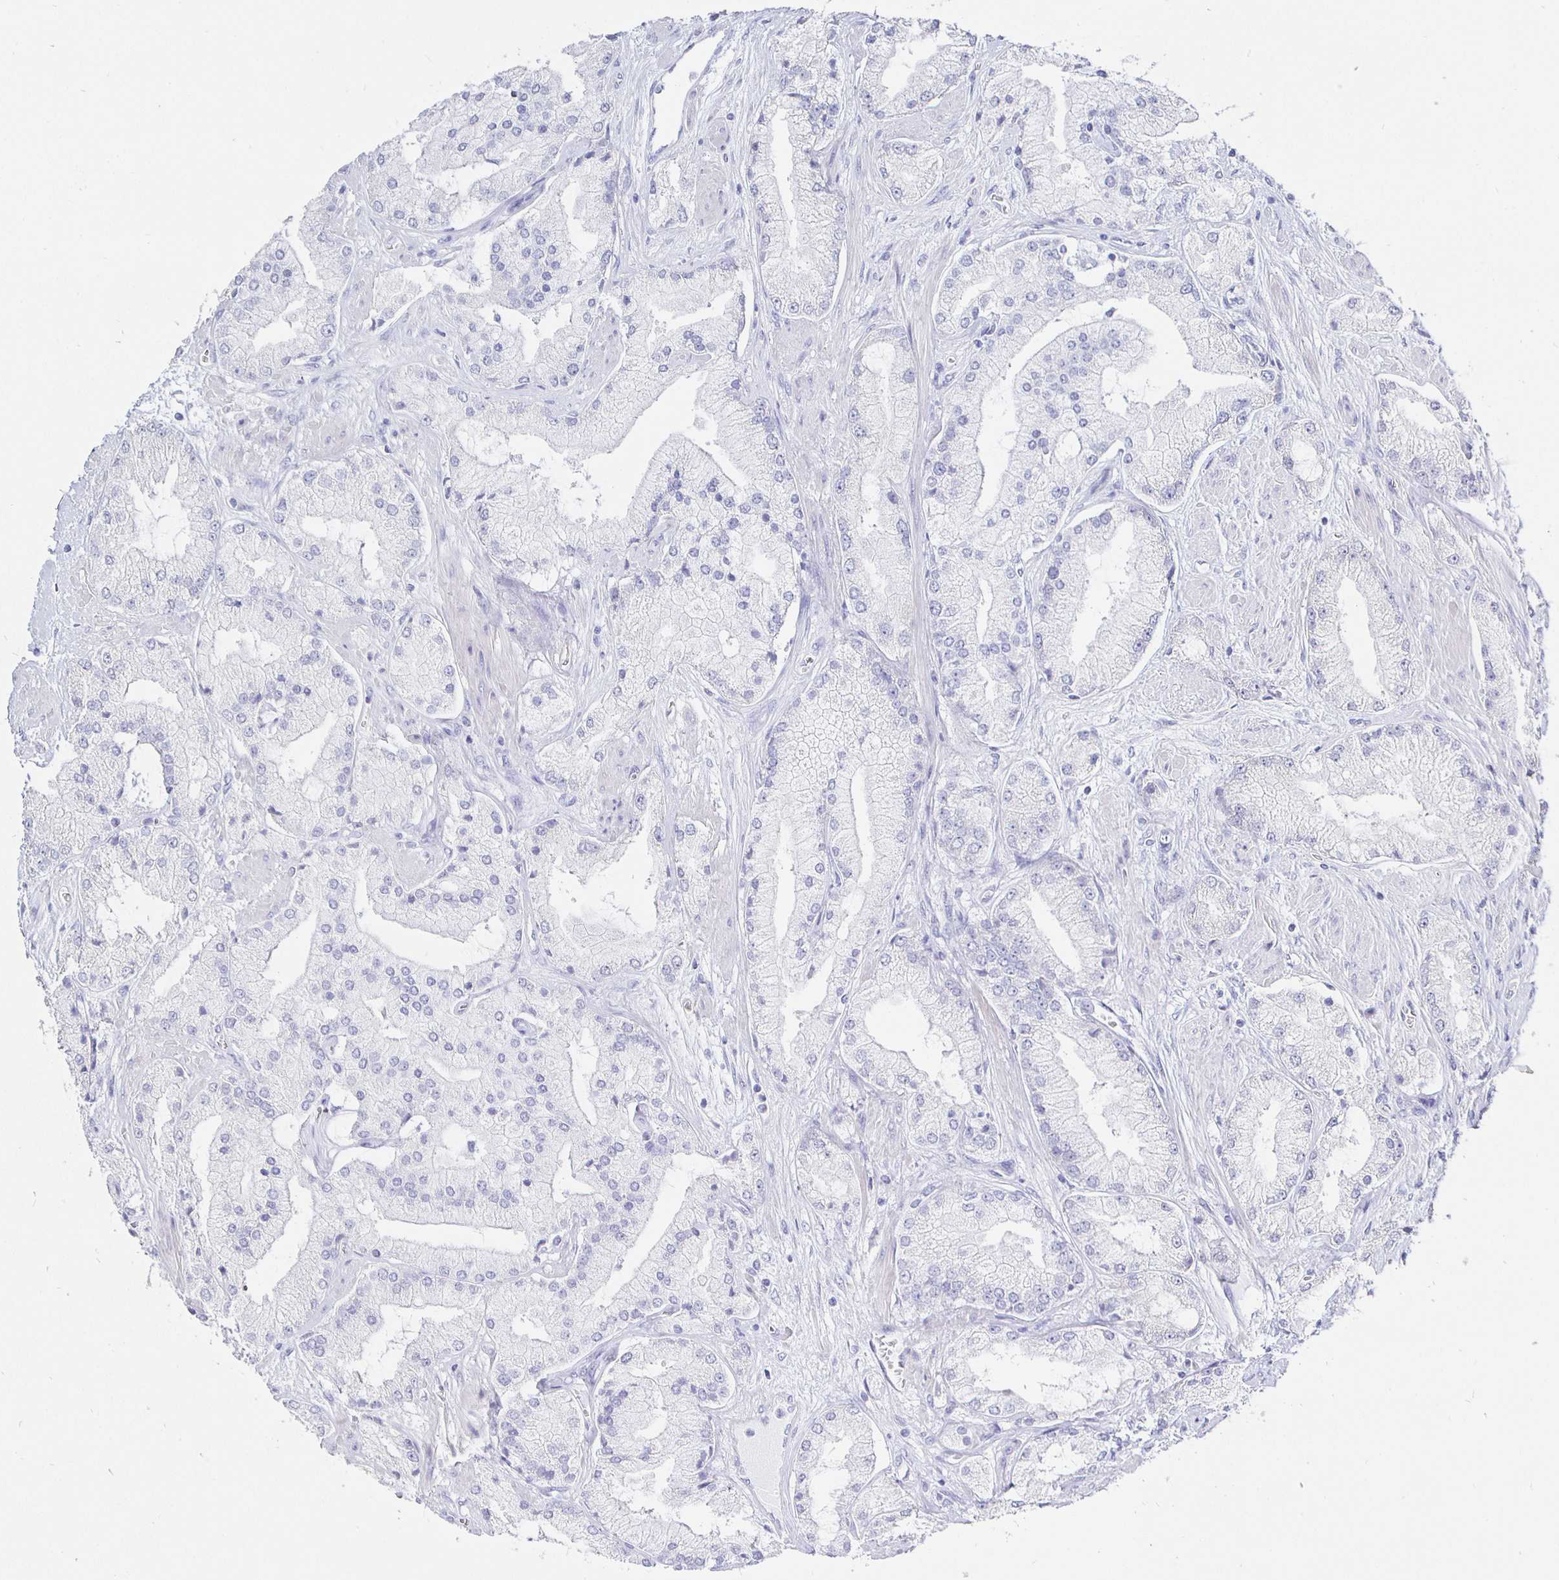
{"staining": {"intensity": "negative", "quantity": "none", "location": "none"}, "tissue": "prostate cancer", "cell_type": "Tumor cells", "image_type": "cancer", "snomed": [{"axis": "morphology", "description": "Adenocarcinoma, High grade"}, {"axis": "topography", "description": "Prostate"}], "caption": "An image of human high-grade adenocarcinoma (prostate) is negative for staining in tumor cells. (Brightfield microscopy of DAB immunohistochemistry (IHC) at high magnification).", "gene": "CR2", "patient": {"sex": "male", "age": 68}}